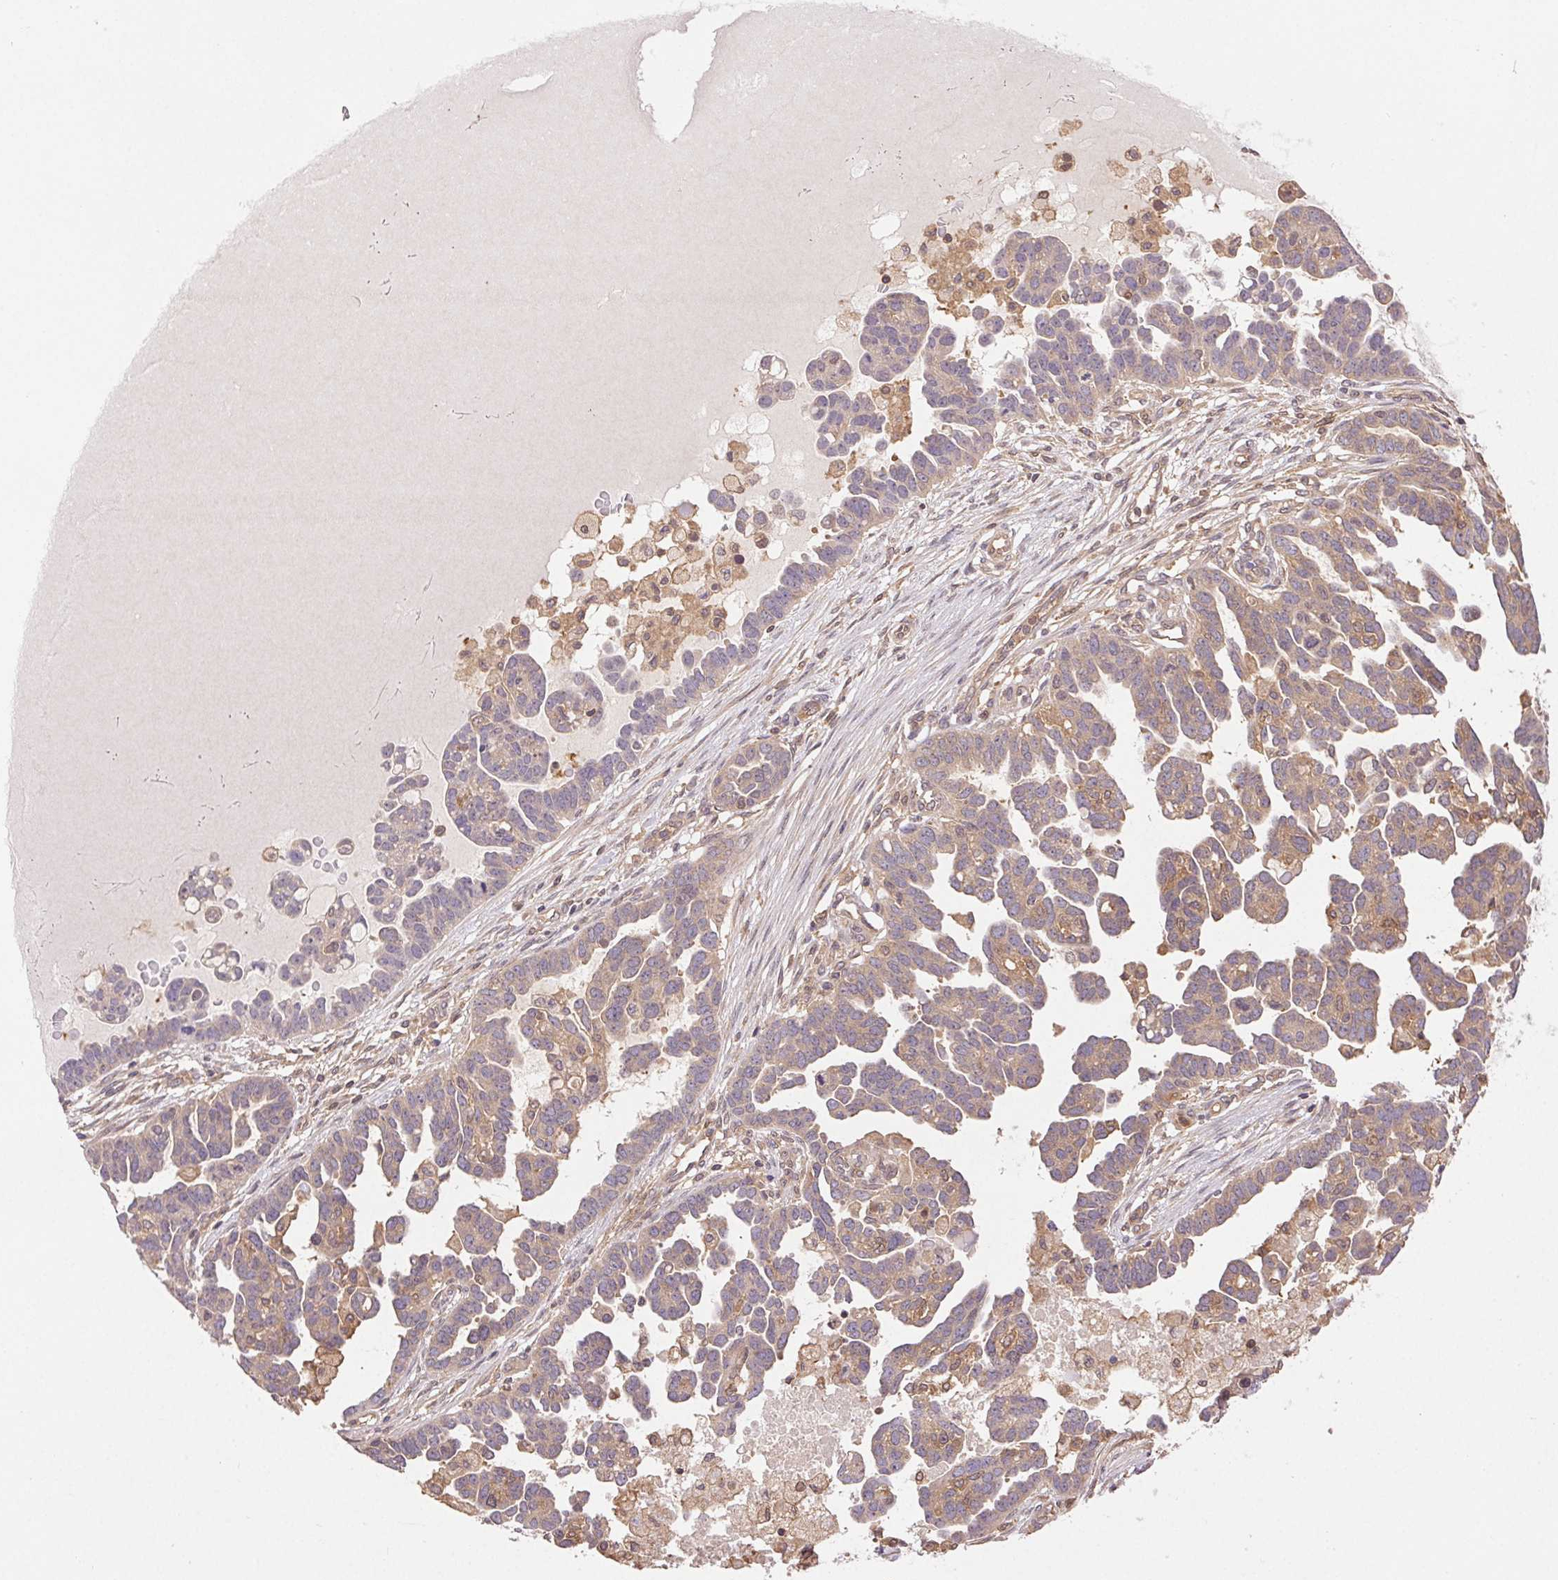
{"staining": {"intensity": "weak", "quantity": ">75%", "location": "cytoplasmic/membranous"}, "tissue": "ovarian cancer", "cell_type": "Tumor cells", "image_type": "cancer", "snomed": [{"axis": "morphology", "description": "Cystadenocarcinoma, serous, NOS"}, {"axis": "topography", "description": "Ovary"}], "caption": "An immunohistochemistry (IHC) photomicrograph of neoplastic tissue is shown. Protein staining in brown shows weak cytoplasmic/membranous positivity in ovarian cancer within tumor cells.", "gene": "GDI2", "patient": {"sex": "female", "age": 54}}